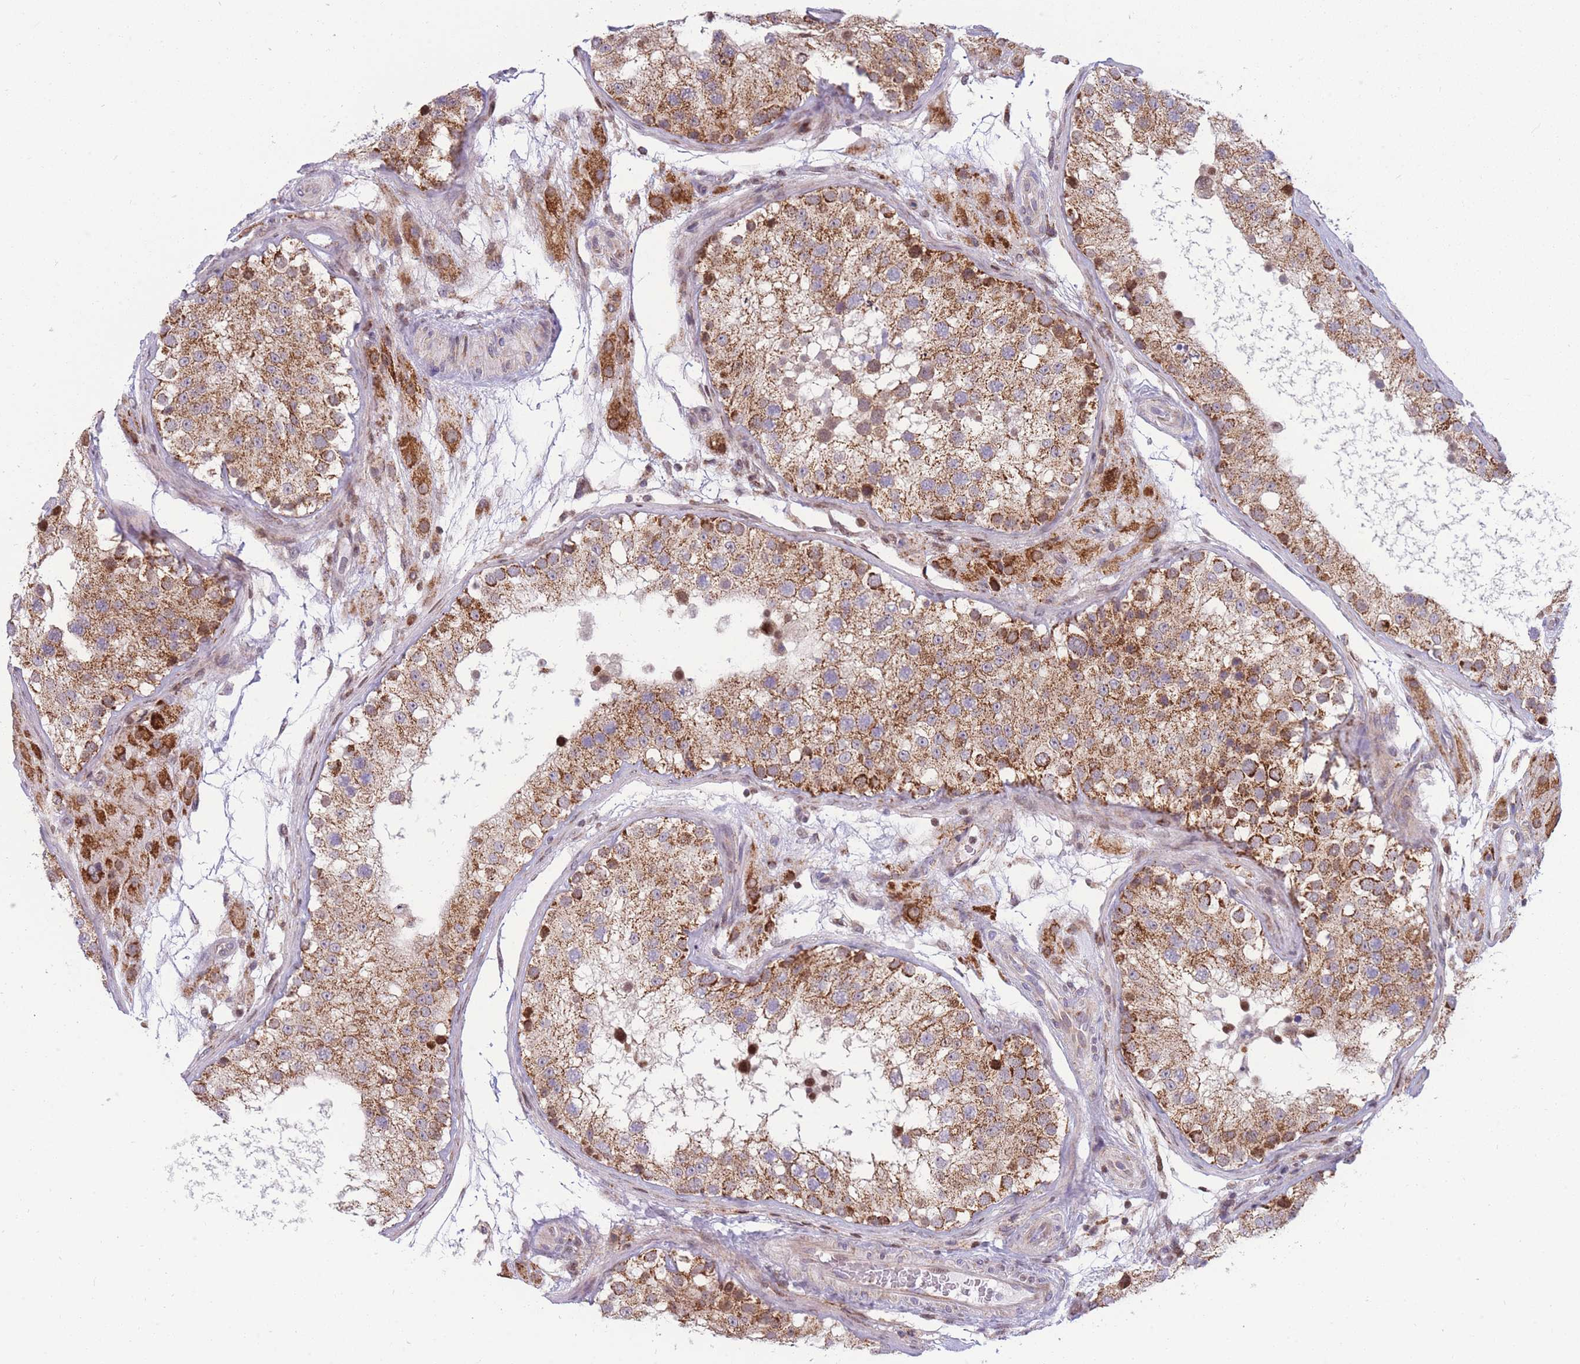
{"staining": {"intensity": "moderate", "quantity": ">75%", "location": "cytoplasmic/membranous"}, "tissue": "testis", "cell_type": "Cells in seminiferous ducts", "image_type": "normal", "snomed": [{"axis": "morphology", "description": "Normal tissue, NOS"}, {"axis": "topography", "description": "Testis"}], "caption": "IHC of benign human testis exhibits medium levels of moderate cytoplasmic/membranous staining in about >75% of cells in seminiferous ducts.", "gene": "HSPE1", "patient": {"sex": "male", "age": 26}}